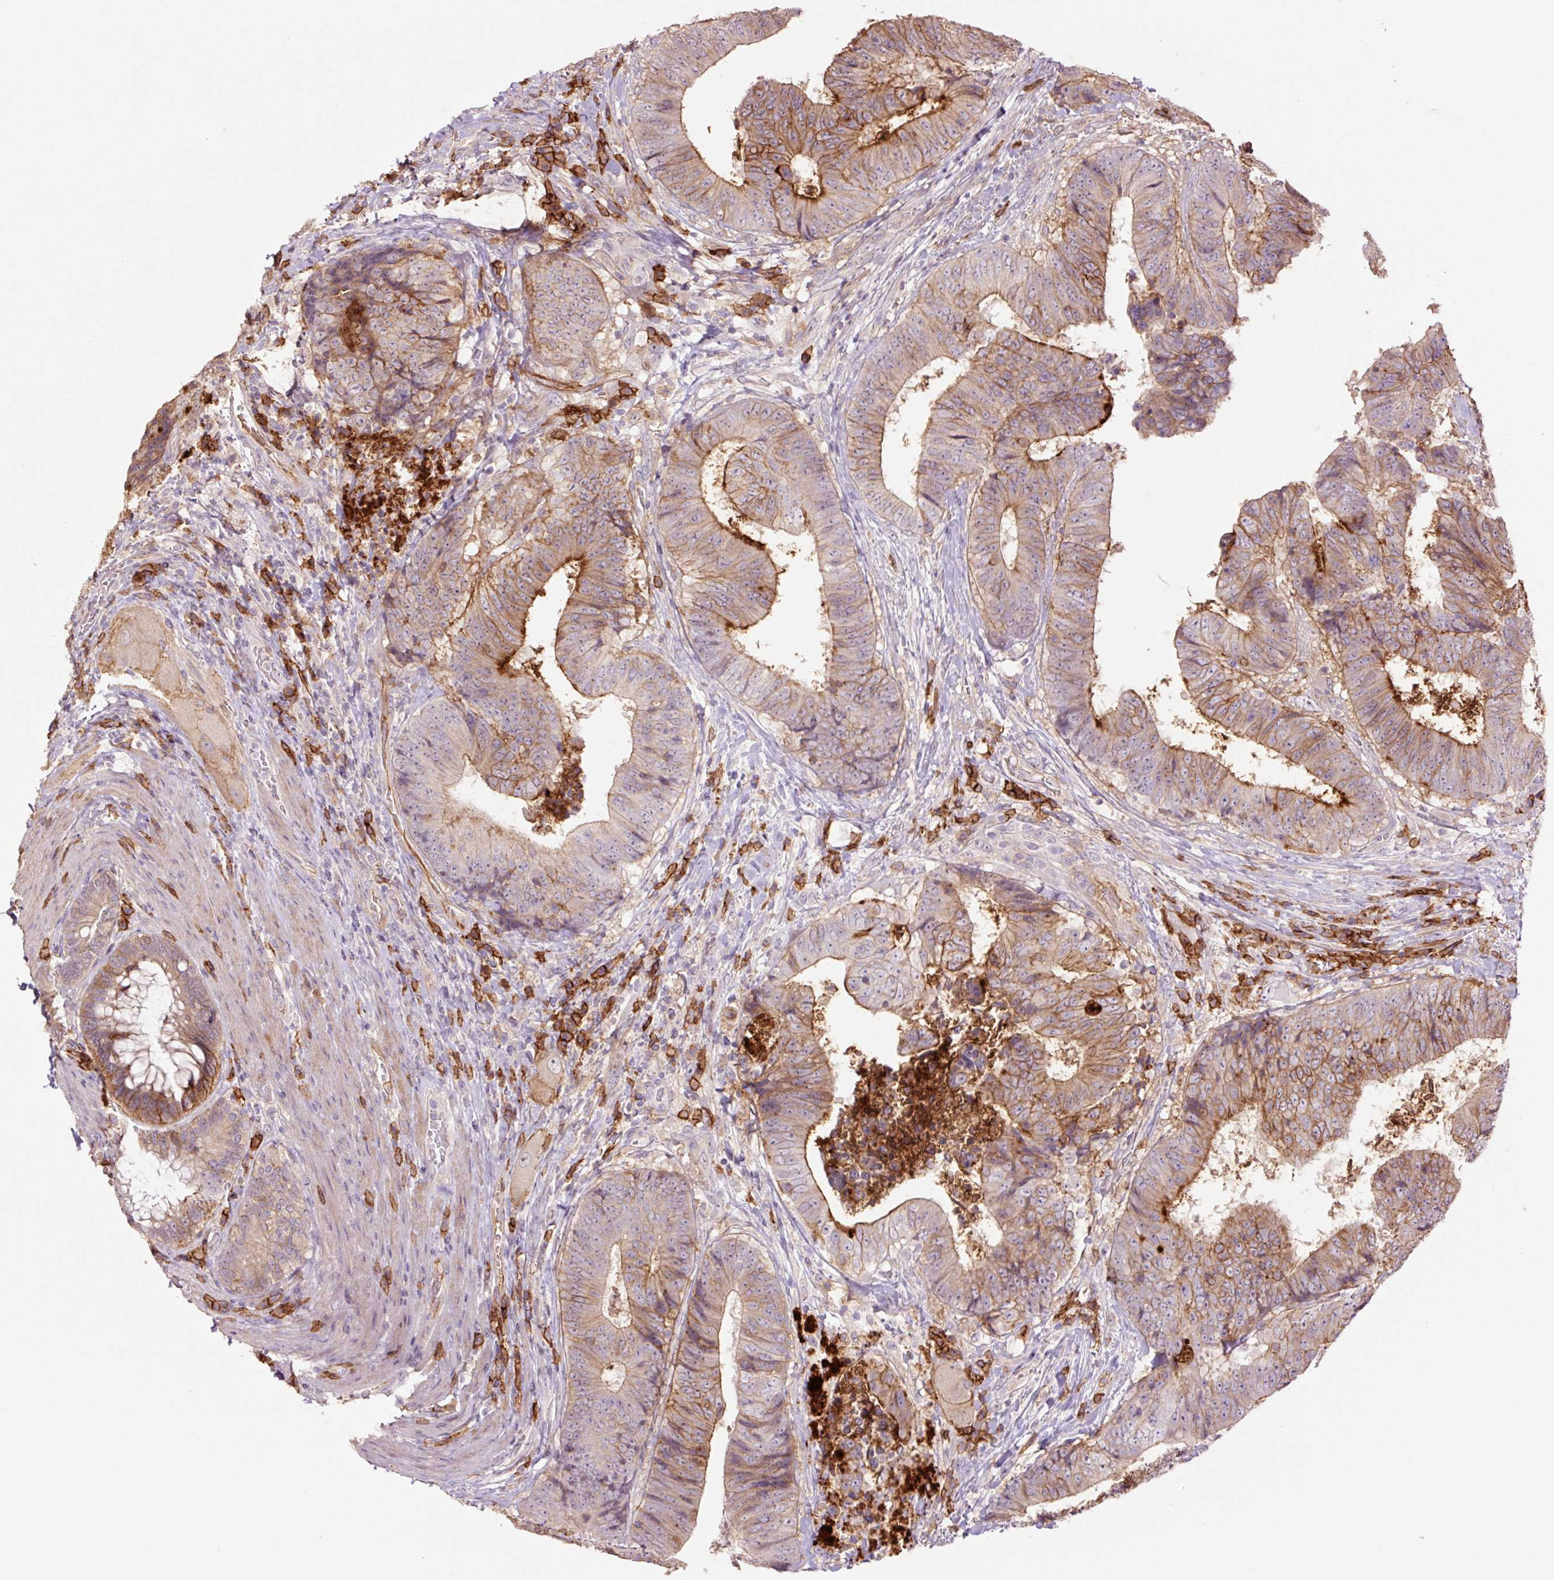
{"staining": {"intensity": "moderate", "quantity": ">75%", "location": "cytoplasmic/membranous"}, "tissue": "colorectal cancer", "cell_type": "Tumor cells", "image_type": "cancer", "snomed": [{"axis": "morphology", "description": "Adenocarcinoma, NOS"}, {"axis": "topography", "description": "Rectum"}], "caption": "DAB immunohistochemical staining of colorectal cancer (adenocarcinoma) reveals moderate cytoplasmic/membranous protein expression in approximately >75% of tumor cells.", "gene": "SLC1A4", "patient": {"sex": "male", "age": 72}}